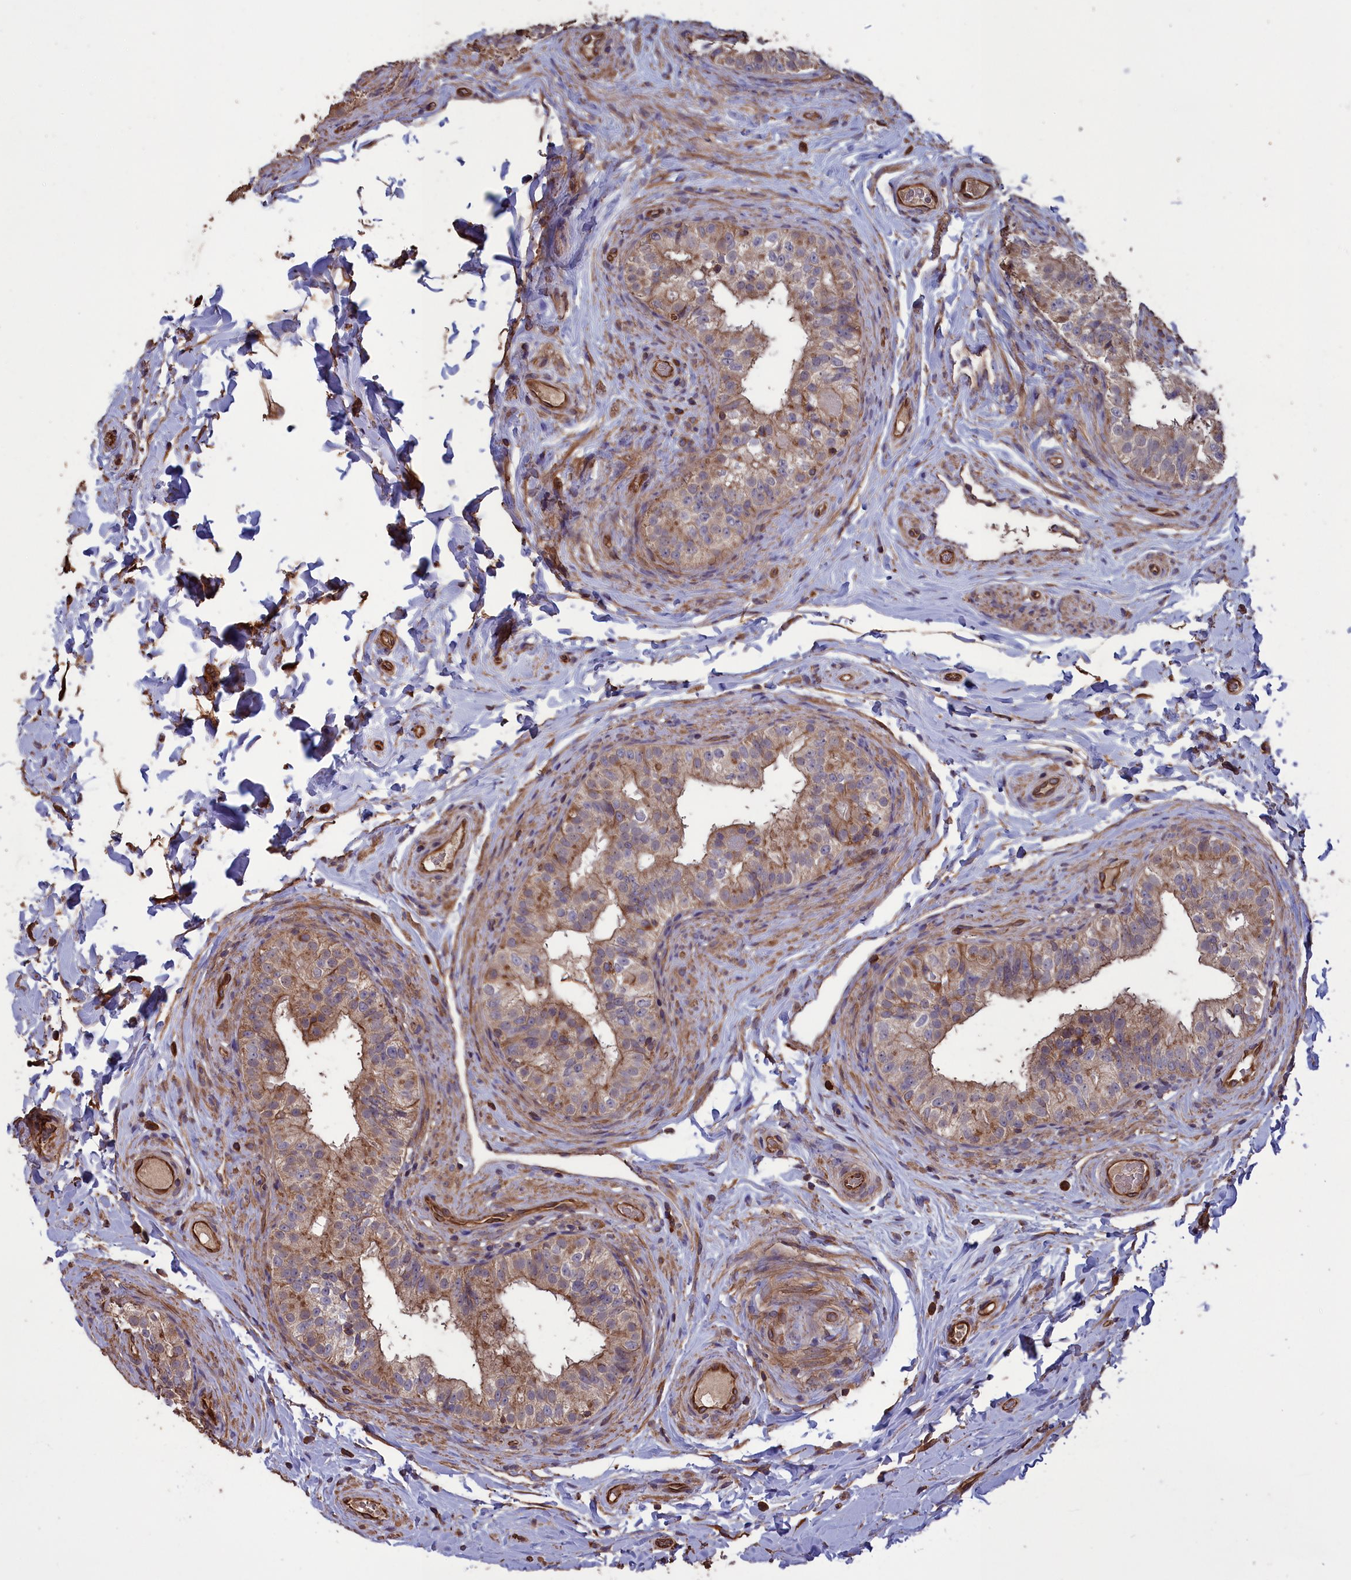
{"staining": {"intensity": "moderate", "quantity": "<25%", "location": "cytoplasmic/membranous"}, "tissue": "epididymis", "cell_type": "Glandular cells", "image_type": "normal", "snomed": [{"axis": "morphology", "description": "Normal tissue, NOS"}, {"axis": "topography", "description": "Epididymis"}], "caption": "Moderate cytoplasmic/membranous staining for a protein is appreciated in about <25% of glandular cells of normal epididymis using IHC.", "gene": "DAPK3", "patient": {"sex": "male", "age": 49}}